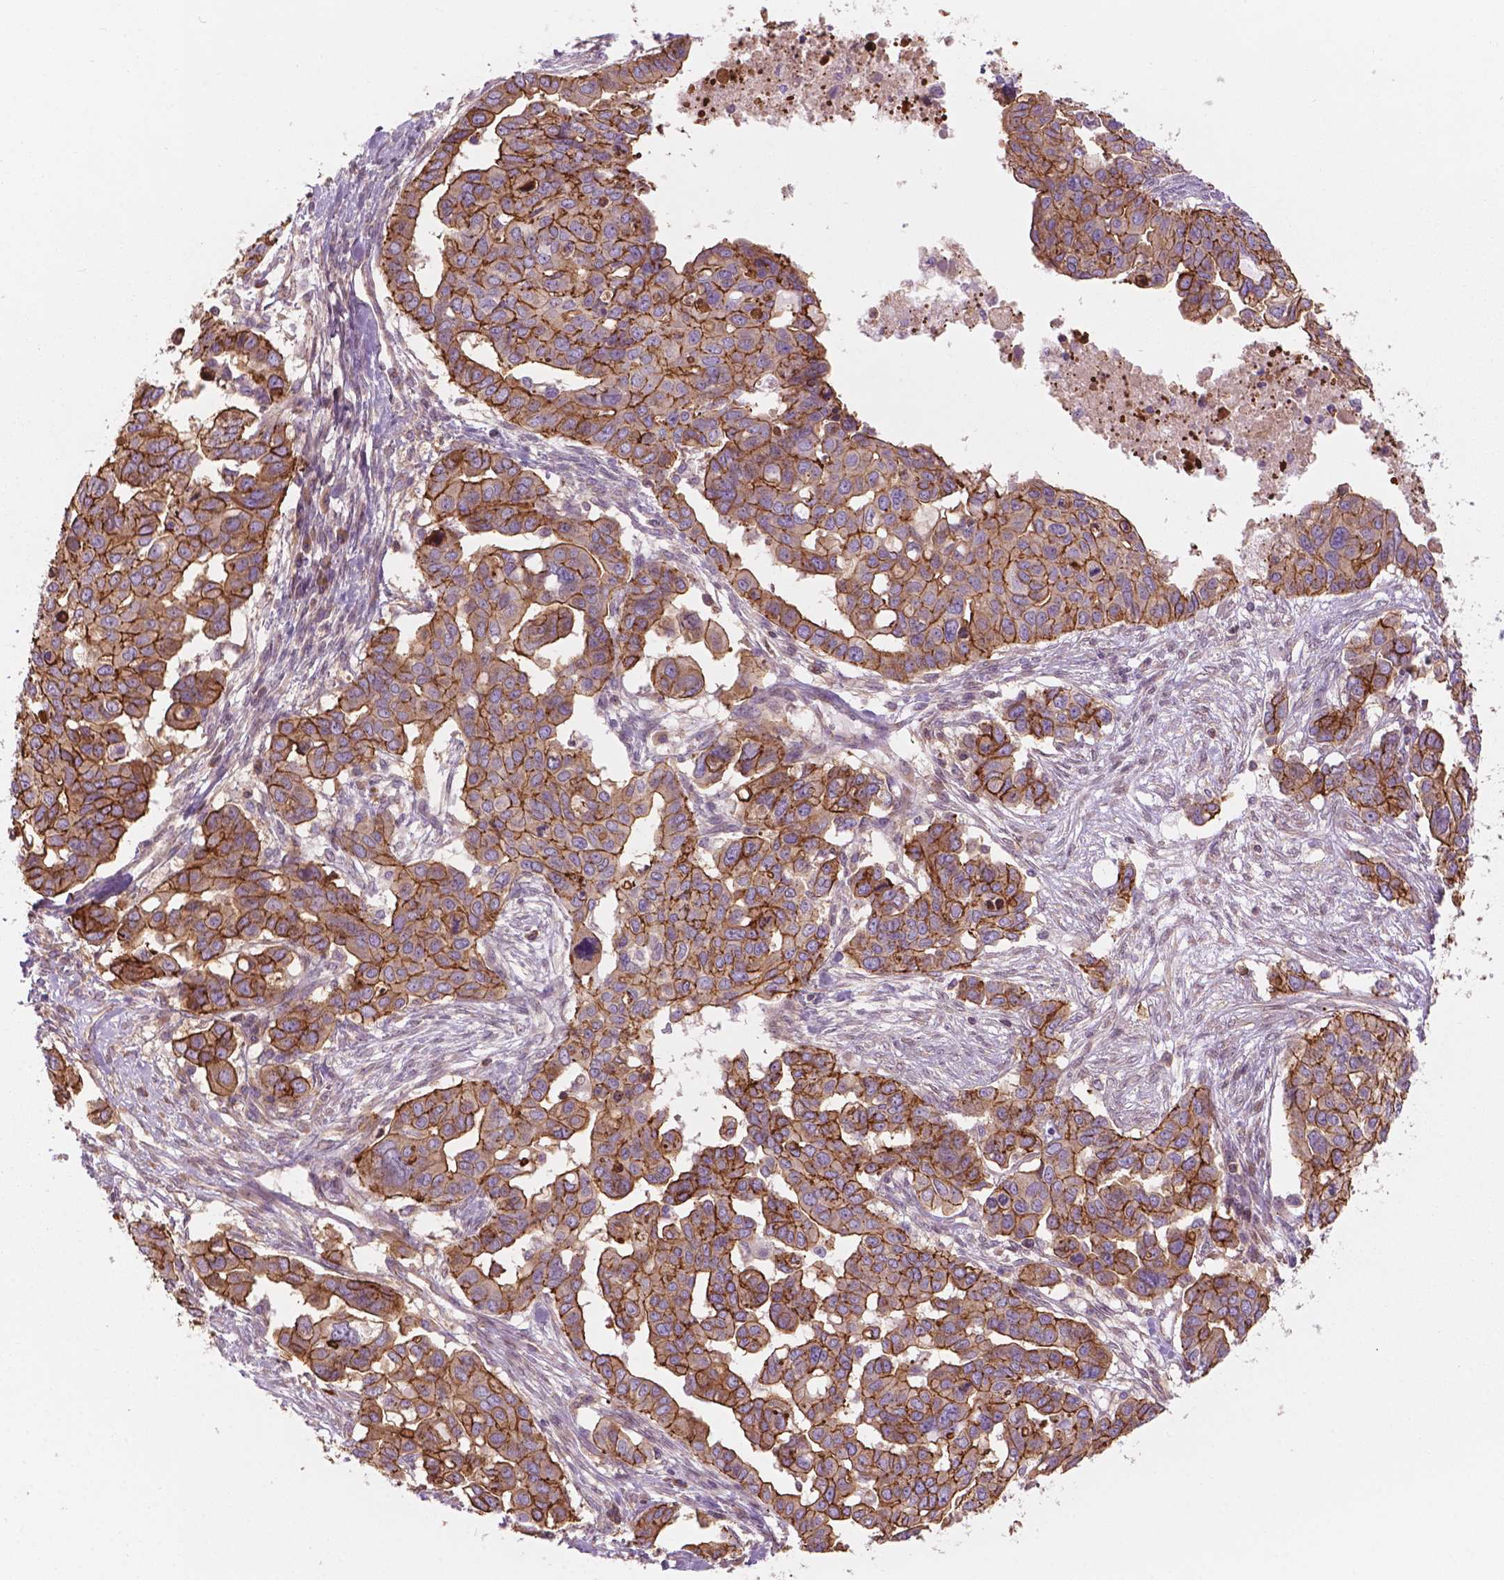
{"staining": {"intensity": "moderate", "quantity": ">75%", "location": "cytoplasmic/membranous"}, "tissue": "ovarian cancer", "cell_type": "Tumor cells", "image_type": "cancer", "snomed": [{"axis": "morphology", "description": "Carcinoma, endometroid"}, {"axis": "topography", "description": "Ovary"}], "caption": "Immunohistochemistry (IHC) micrograph of endometroid carcinoma (ovarian) stained for a protein (brown), which demonstrates medium levels of moderate cytoplasmic/membranous staining in approximately >75% of tumor cells.", "gene": "SURF4", "patient": {"sex": "female", "age": 78}}